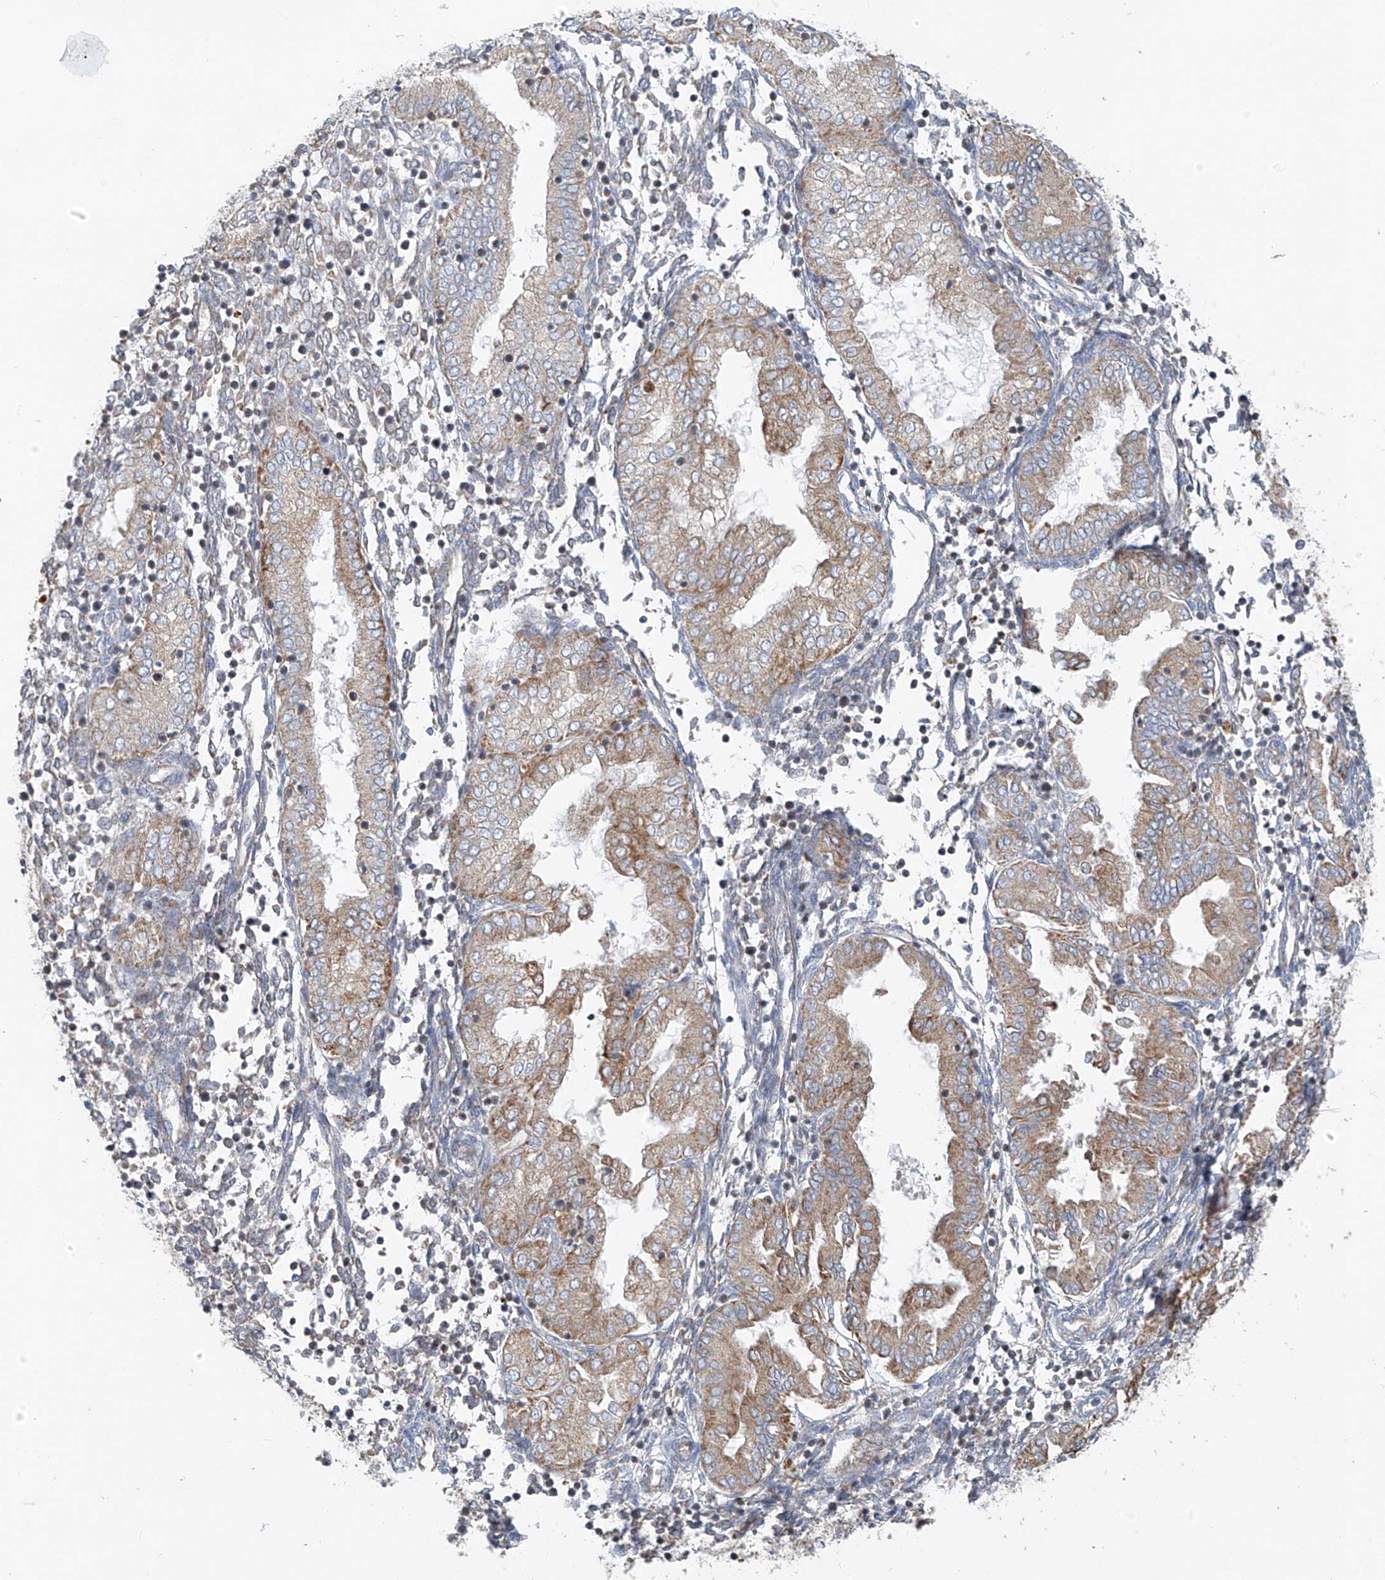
{"staining": {"intensity": "negative", "quantity": "none", "location": "none"}, "tissue": "endometrium", "cell_type": "Cells in endometrial stroma", "image_type": "normal", "snomed": [{"axis": "morphology", "description": "Normal tissue, NOS"}, {"axis": "topography", "description": "Endometrium"}], "caption": "This micrograph is of benign endometrium stained with IHC to label a protein in brown with the nuclei are counter-stained blue. There is no staining in cells in endometrial stroma.", "gene": "EOMES", "patient": {"sex": "female", "age": 53}}